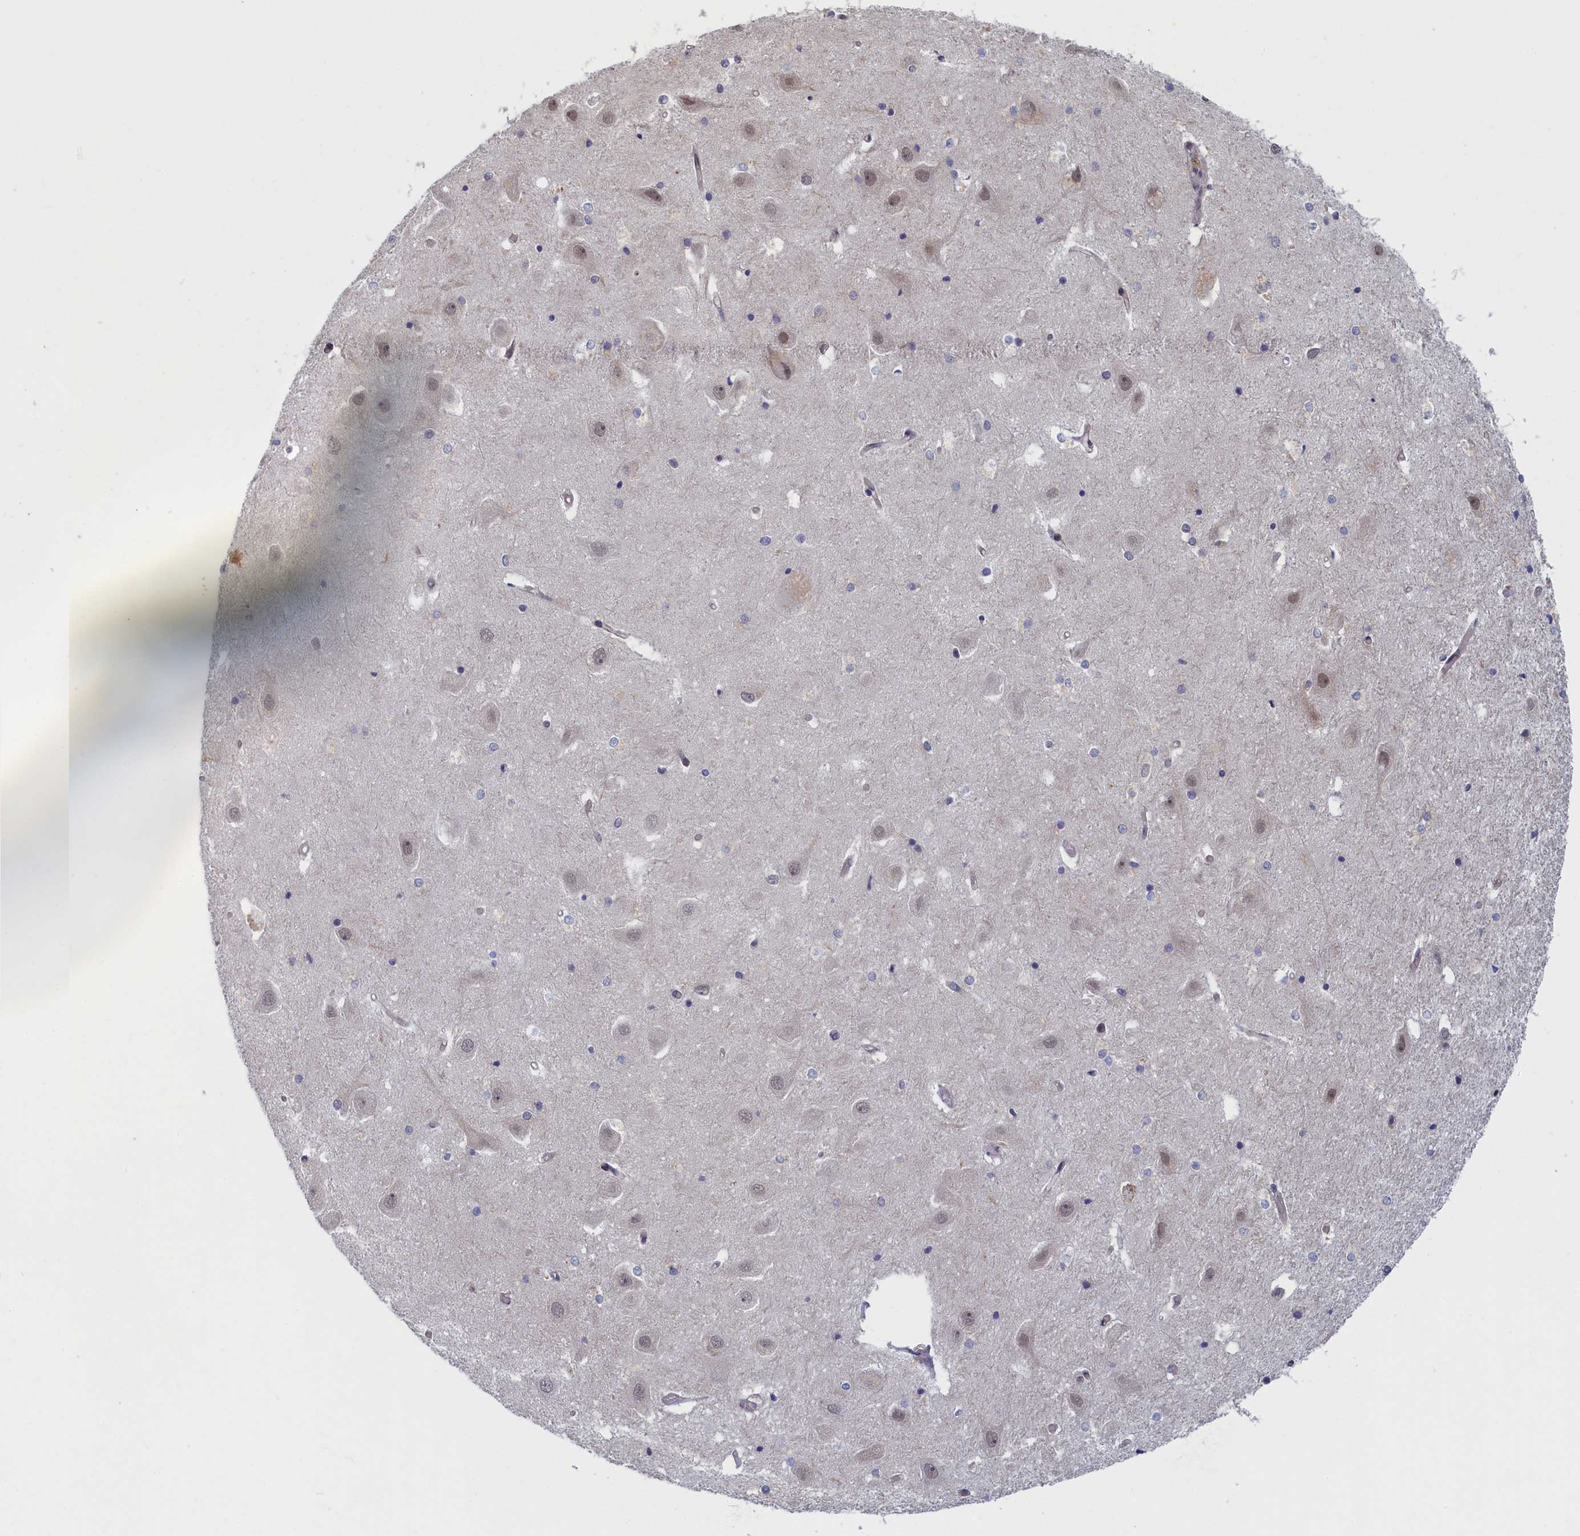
{"staining": {"intensity": "negative", "quantity": "none", "location": "none"}, "tissue": "hippocampus", "cell_type": "Glial cells", "image_type": "normal", "snomed": [{"axis": "morphology", "description": "Normal tissue, NOS"}, {"axis": "topography", "description": "Hippocampus"}], "caption": "This is an immunohistochemistry photomicrograph of normal hippocampus. There is no expression in glial cells.", "gene": "DNAJC17", "patient": {"sex": "female", "age": 52}}